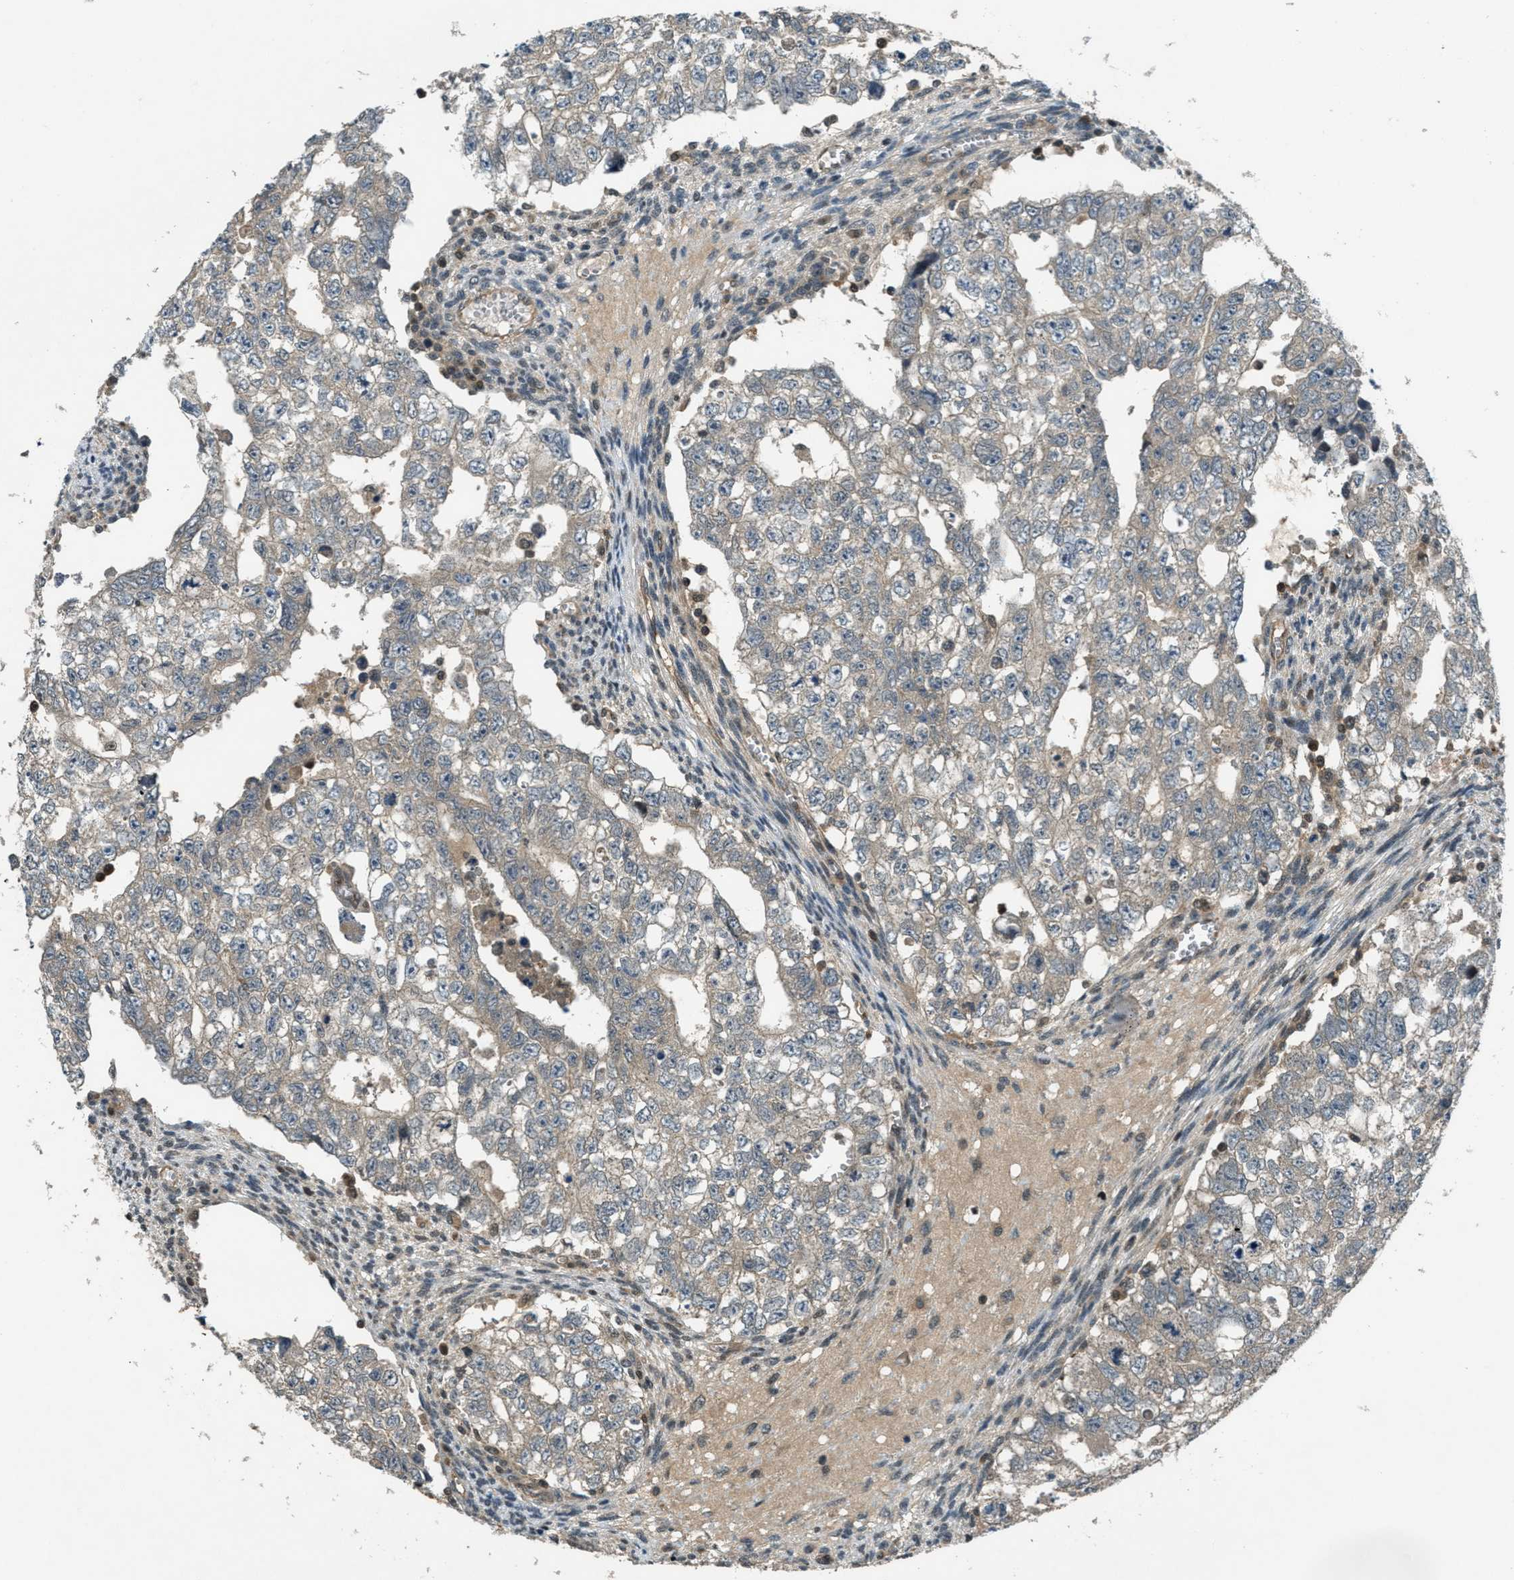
{"staining": {"intensity": "weak", "quantity": "<25%", "location": "cytoplasmic/membranous"}, "tissue": "testis cancer", "cell_type": "Tumor cells", "image_type": "cancer", "snomed": [{"axis": "morphology", "description": "Seminoma, NOS"}, {"axis": "morphology", "description": "Carcinoma, Embryonal, NOS"}, {"axis": "topography", "description": "Testis"}], "caption": "There is no significant expression in tumor cells of testis seminoma.", "gene": "DUSP6", "patient": {"sex": "male", "age": 38}}